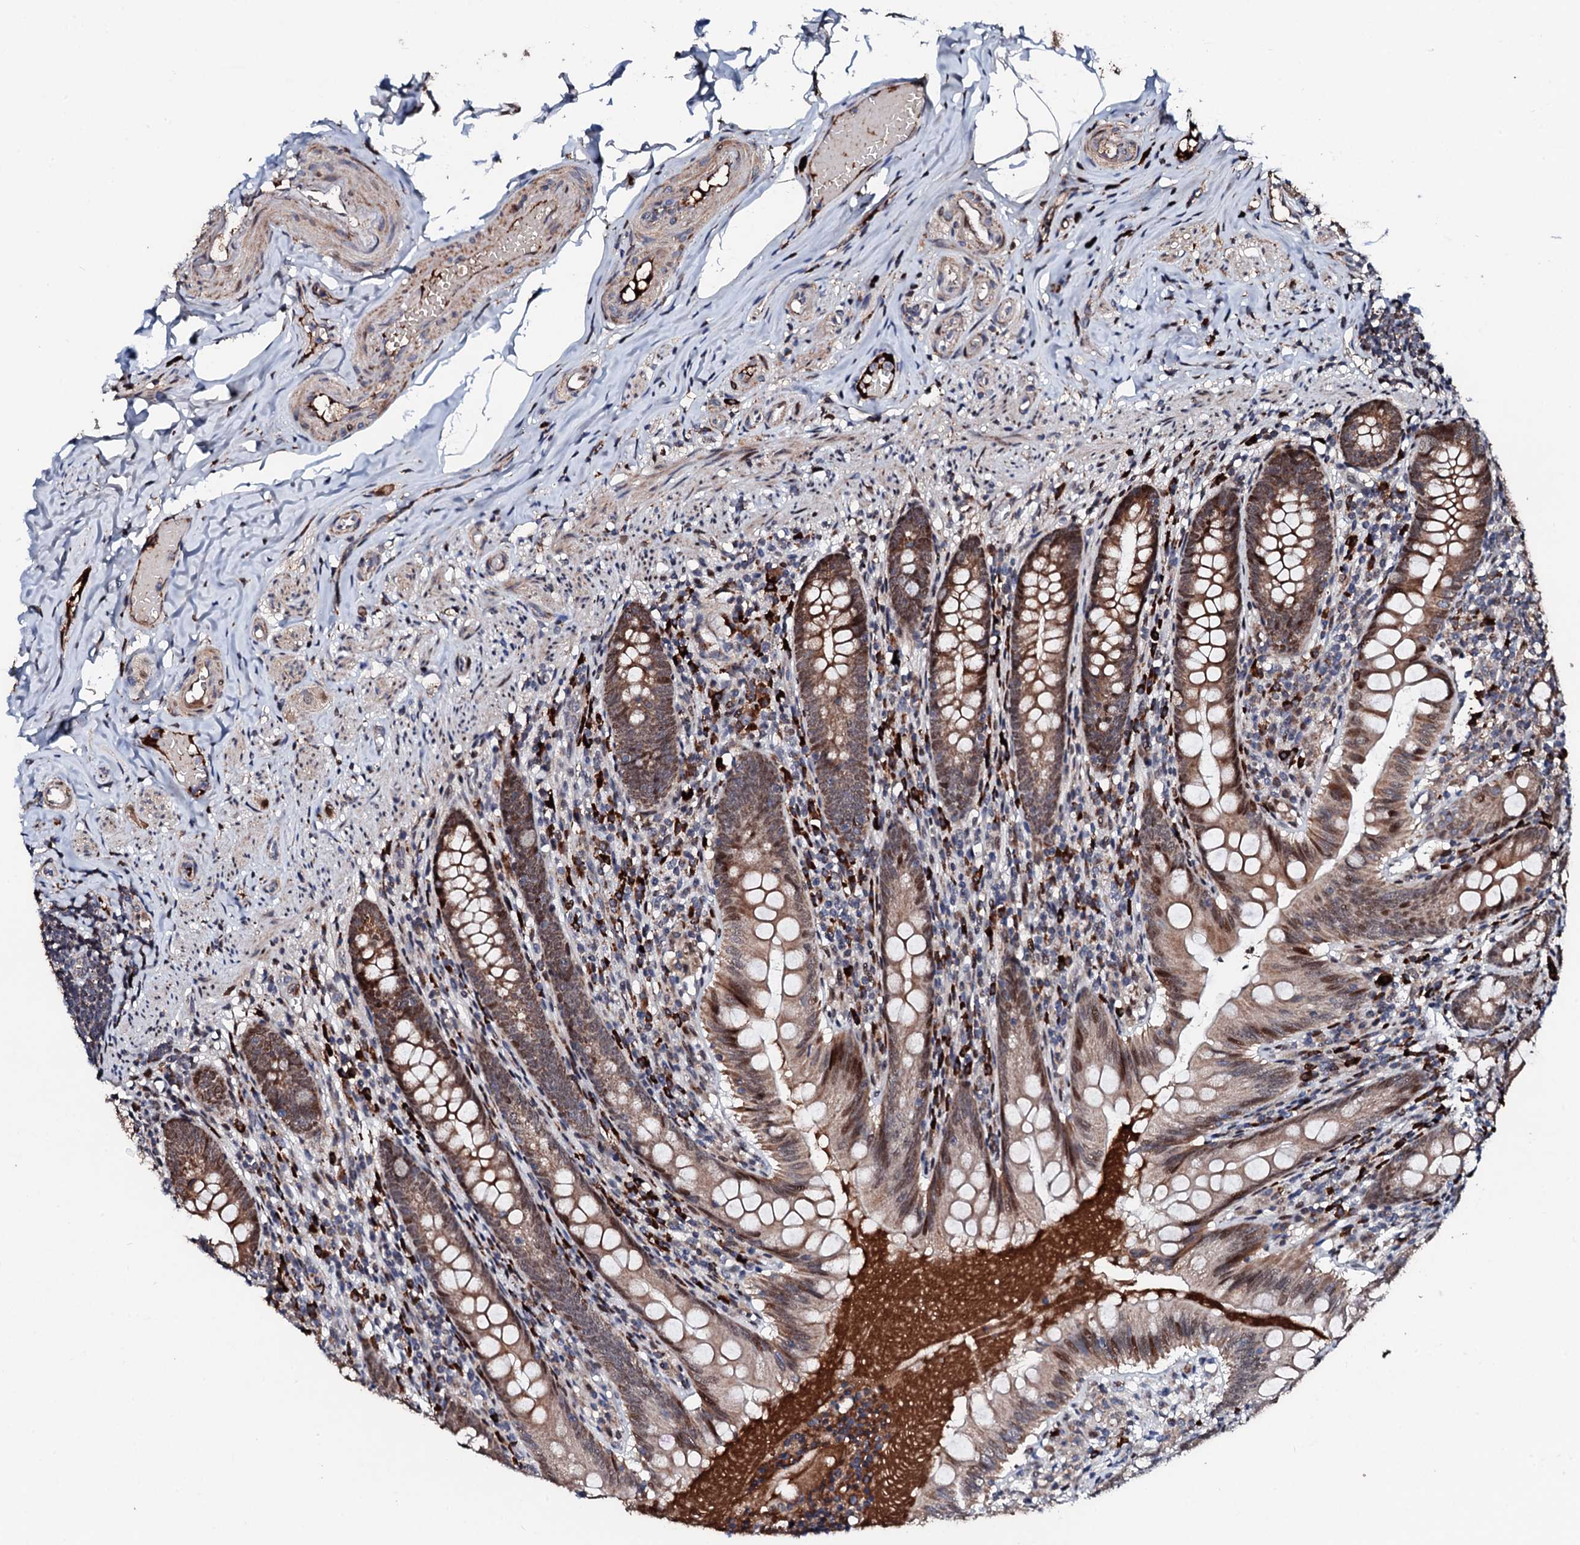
{"staining": {"intensity": "moderate", "quantity": ">75%", "location": "cytoplasmic/membranous,nuclear"}, "tissue": "appendix", "cell_type": "Glandular cells", "image_type": "normal", "snomed": [{"axis": "morphology", "description": "Normal tissue, NOS"}, {"axis": "topography", "description": "Appendix"}], "caption": "This micrograph reveals immunohistochemistry staining of unremarkable human appendix, with medium moderate cytoplasmic/membranous,nuclear expression in about >75% of glandular cells.", "gene": "KIF18A", "patient": {"sex": "male", "age": 55}}